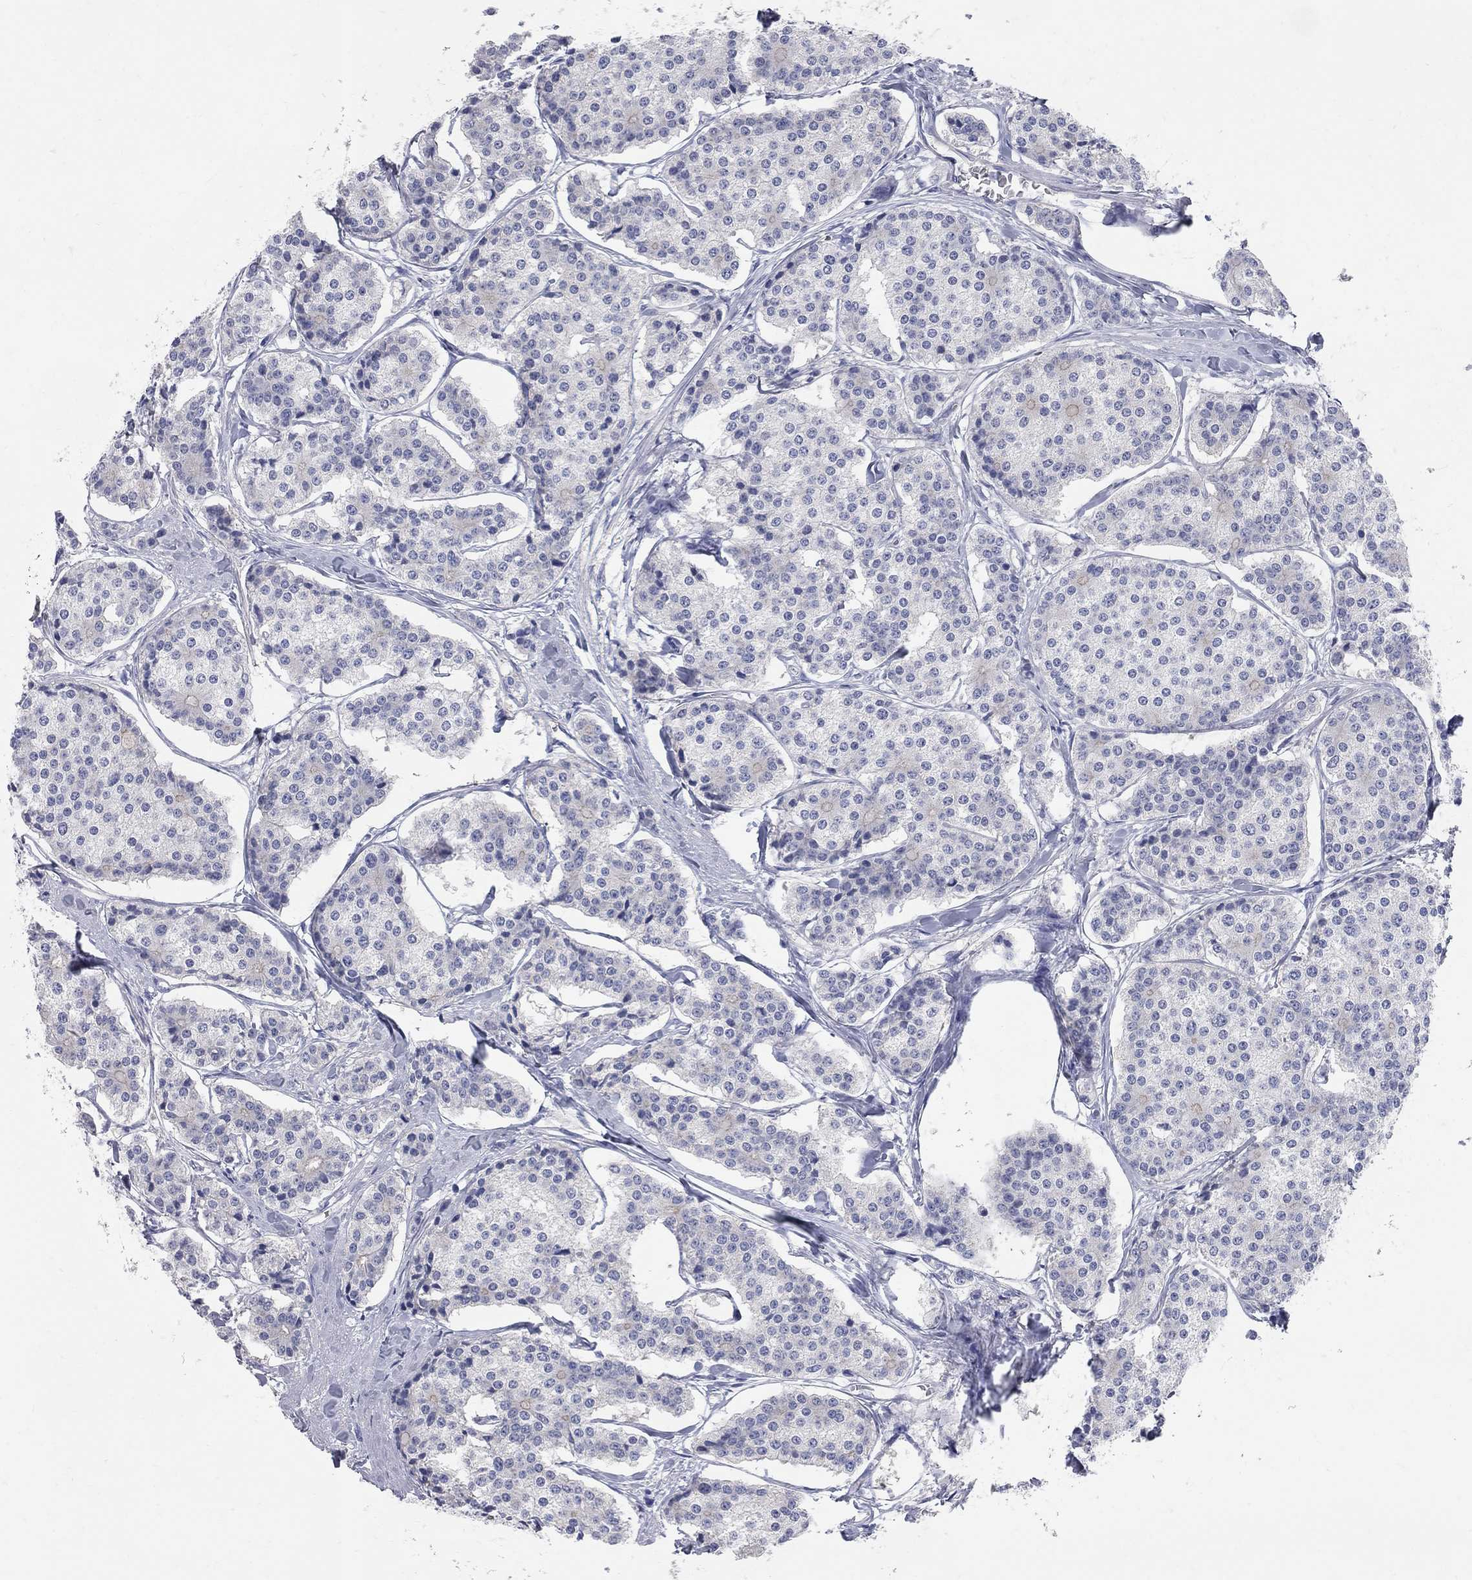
{"staining": {"intensity": "negative", "quantity": "none", "location": "none"}, "tissue": "carcinoid", "cell_type": "Tumor cells", "image_type": "cancer", "snomed": [{"axis": "morphology", "description": "Carcinoid, malignant, NOS"}, {"axis": "topography", "description": "Small intestine"}], "caption": "Tumor cells are negative for protein expression in human carcinoid.", "gene": "AOX1", "patient": {"sex": "female", "age": 65}}